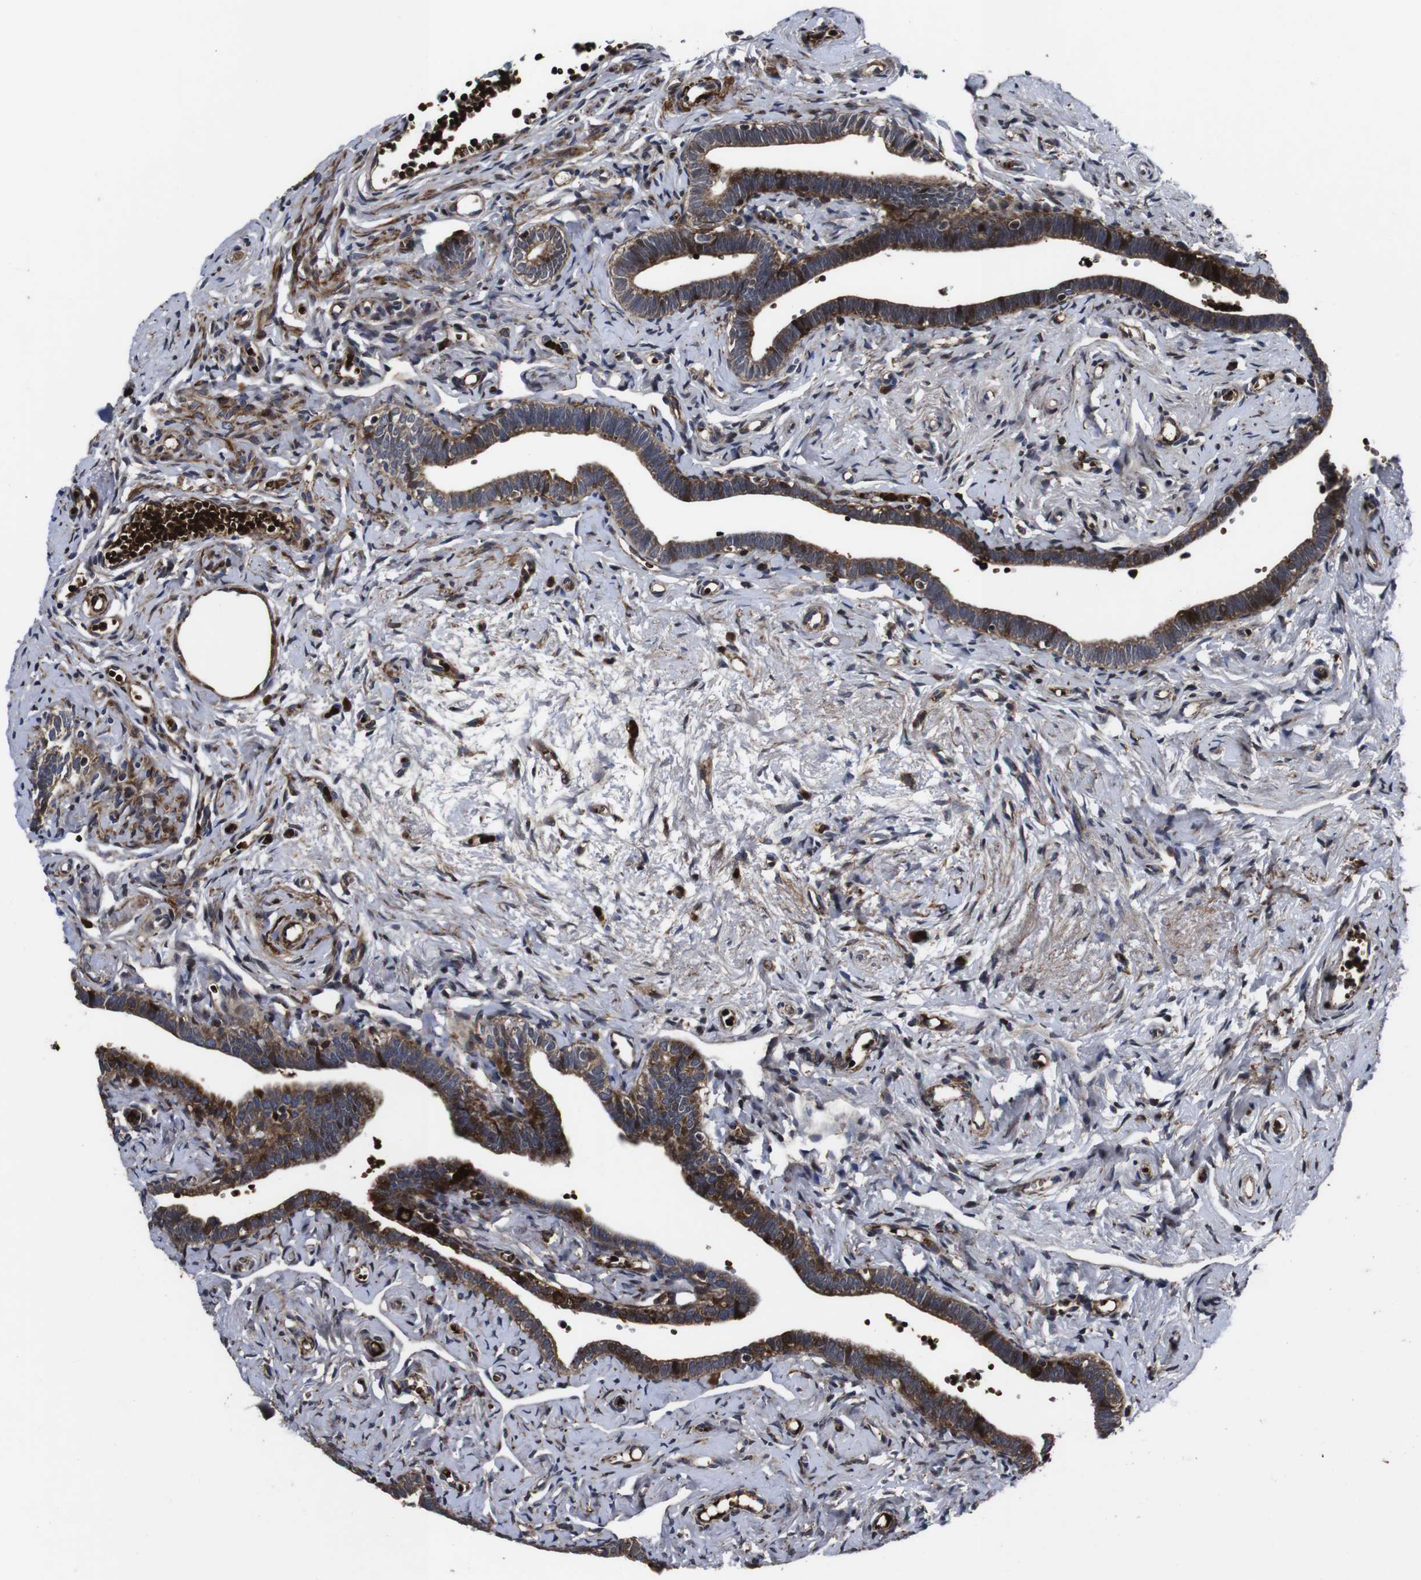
{"staining": {"intensity": "strong", "quantity": ">75%", "location": "cytoplasmic/membranous"}, "tissue": "fallopian tube", "cell_type": "Glandular cells", "image_type": "normal", "snomed": [{"axis": "morphology", "description": "Normal tissue, NOS"}, {"axis": "topography", "description": "Fallopian tube"}], "caption": "Unremarkable fallopian tube displays strong cytoplasmic/membranous staining in approximately >75% of glandular cells.", "gene": "SMYD3", "patient": {"sex": "female", "age": 71}}